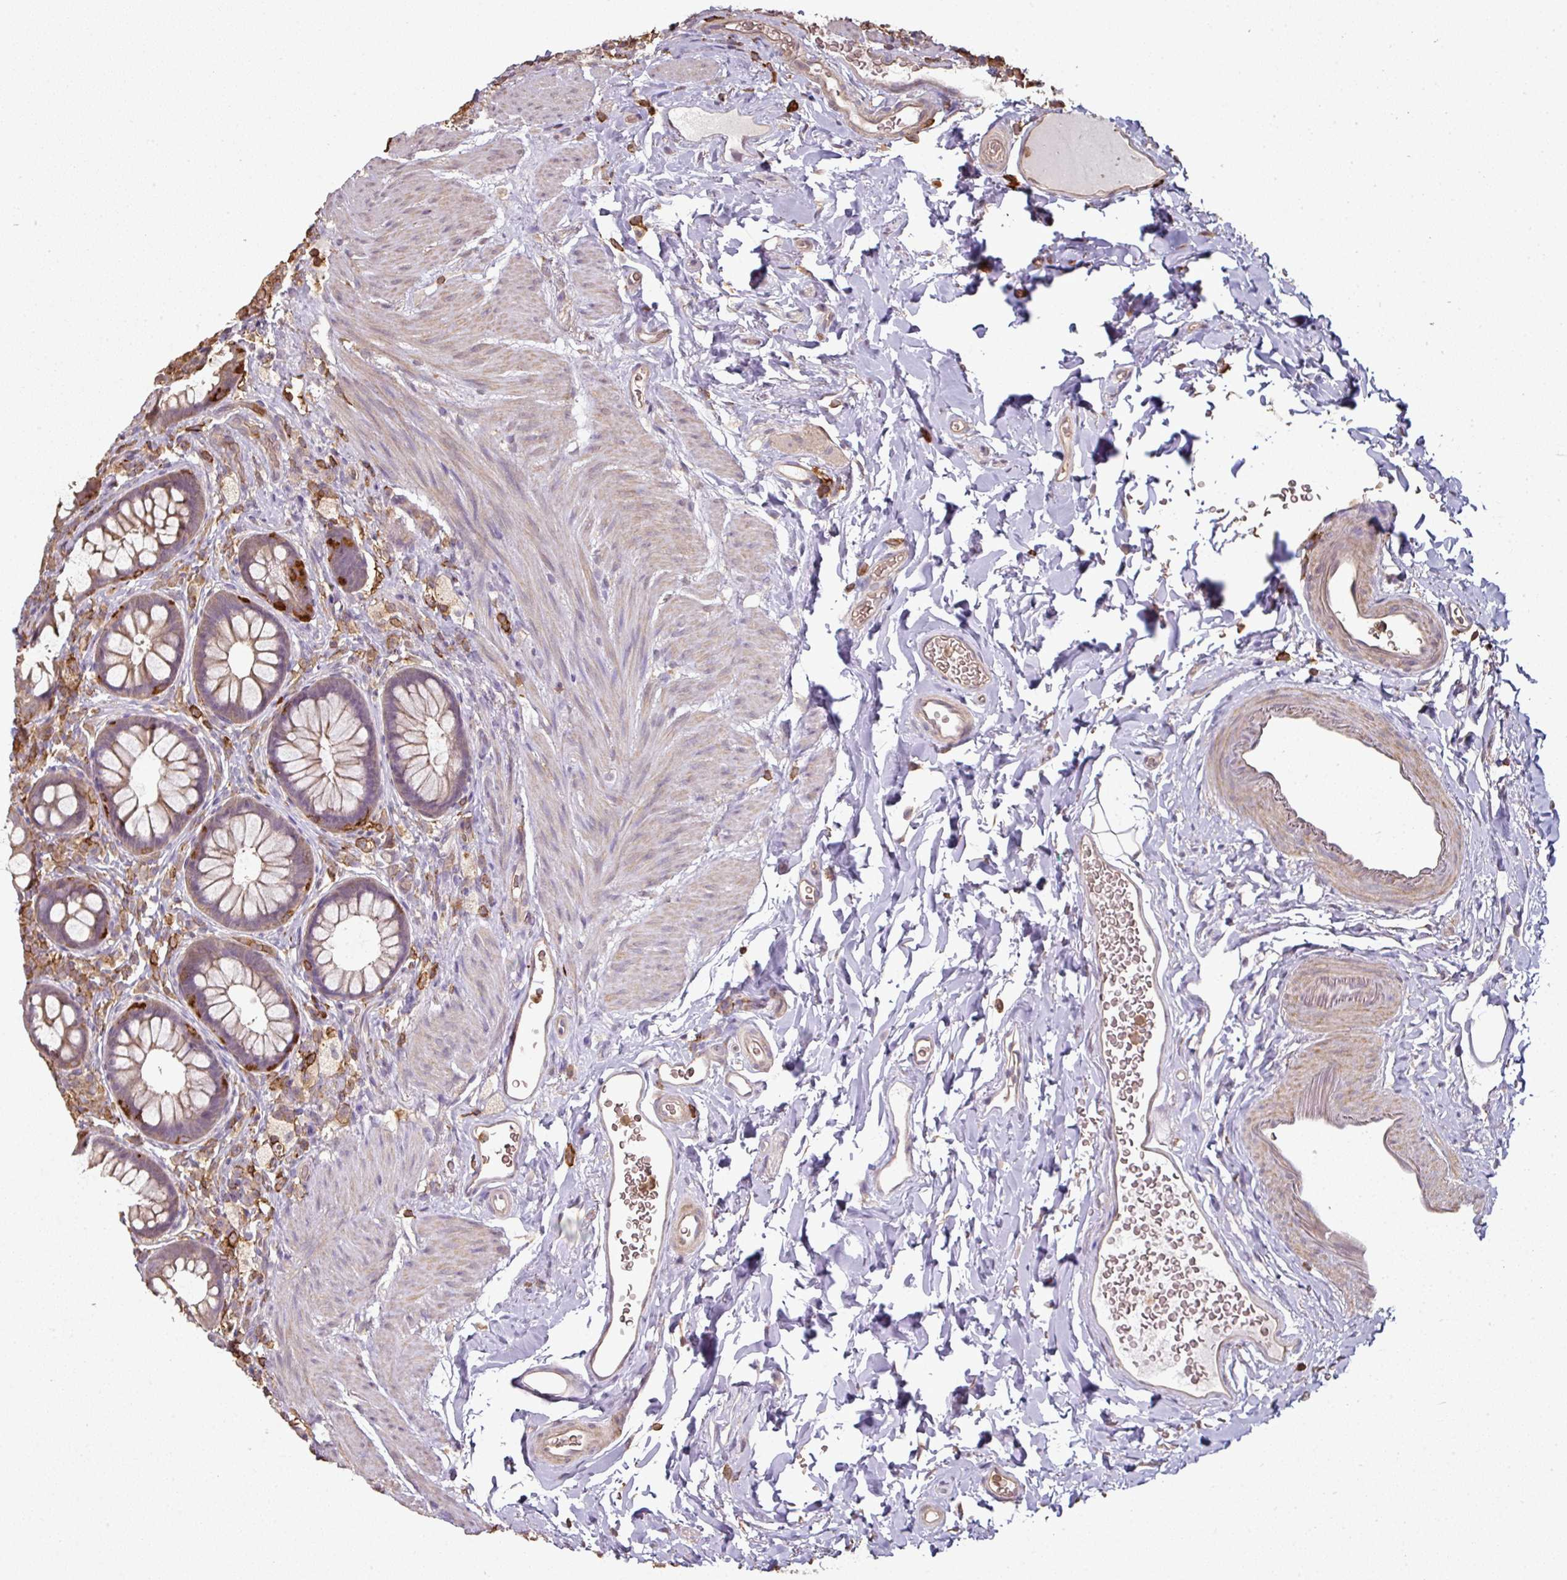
{"staining": {"intensity": "moderate", "quantity": "25%-75%", "location": "cytoplasmic/membranous"}, "tissue": "rectum", "cell_type": "Glandular cells", "image_type": "normal", "snomed": [{"axis": "morphology", "description": "Normal tissue, NOS"}, {"axis": "topography", "description": "Rectum"}, {"axis": "topography", "description": "Peripheral nerve tissue"}], "caption": "The photomicrograph reveals immunohistochemical staining of normal rectum. There is moderate cytoplasmic/membranous expression is seen in approximately 25%-75% of glandular cells. The staining is performed using DAB (3,3'-diaminobenzidine) brown chromogen to label protein expression. The nuclei are counter-stained blue using hematoxylin.", "gene": "OLFML2B", "patient": {"sex": "female", "age": 69}}